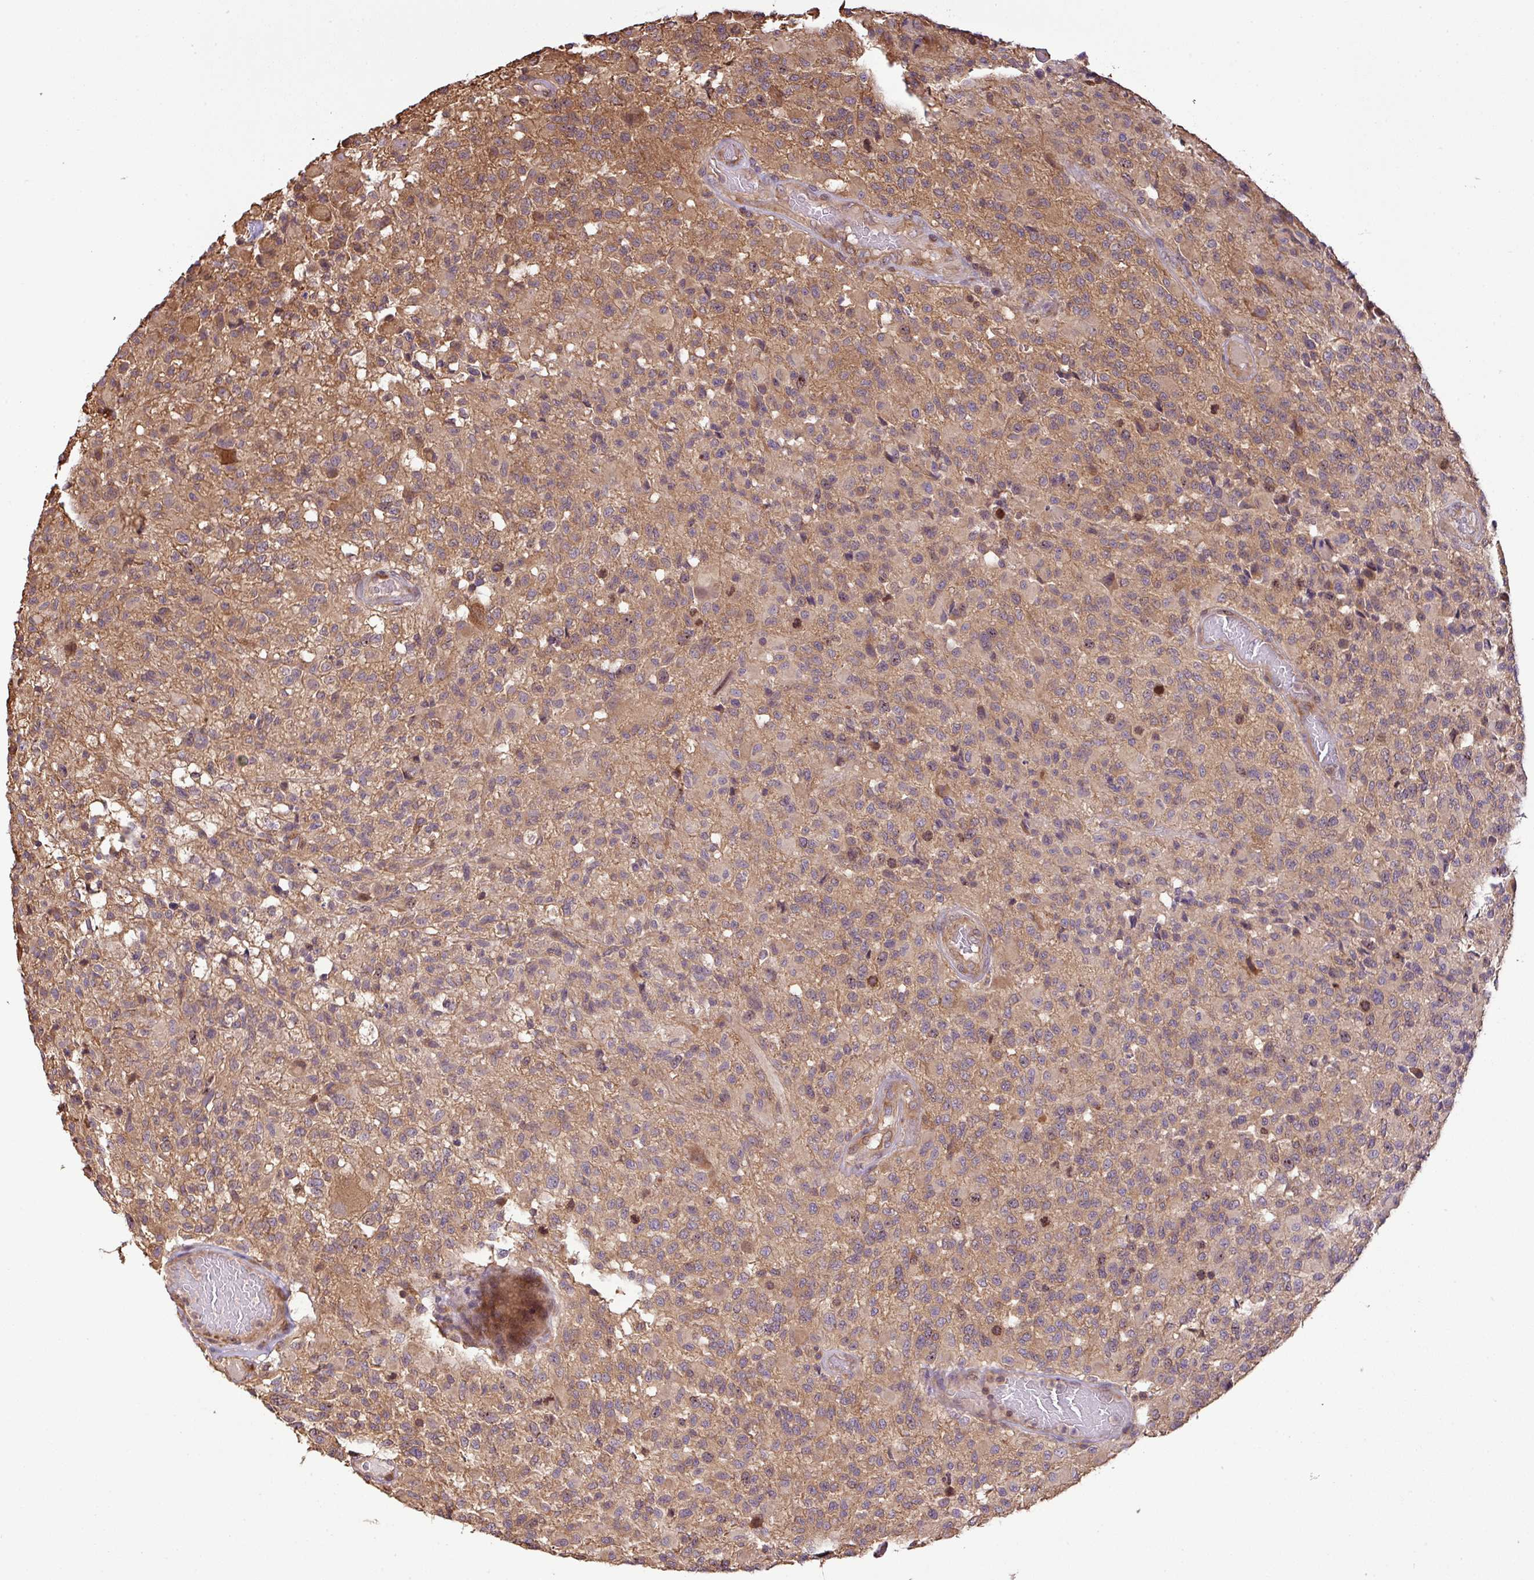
{"staining": {"intensity": "moderate", "quantity": ">75%", "location": "cytoplasmic/membranous,nuclear"}, "tissue": "glioma", "cell_type": "Tumor cells", "image_type": "cancer", "snomed": [{"axis": "morphology", "description": "Glioma, malignant, High grade"}, {"axis": "morphology", "description": "Glioblastoma, NOS"}, {"axis": "topography", "description": "Brain"}], "caption": "Immunohistochemistry image of glioblastoma stained for a protein (brown), which reveals medium levels of moderate cytoplasmic/membranous and nuclear positivity in about >75% of tumor cells.", "gene": "VENTX", "patient": {"sex": "male", "age": 60}}